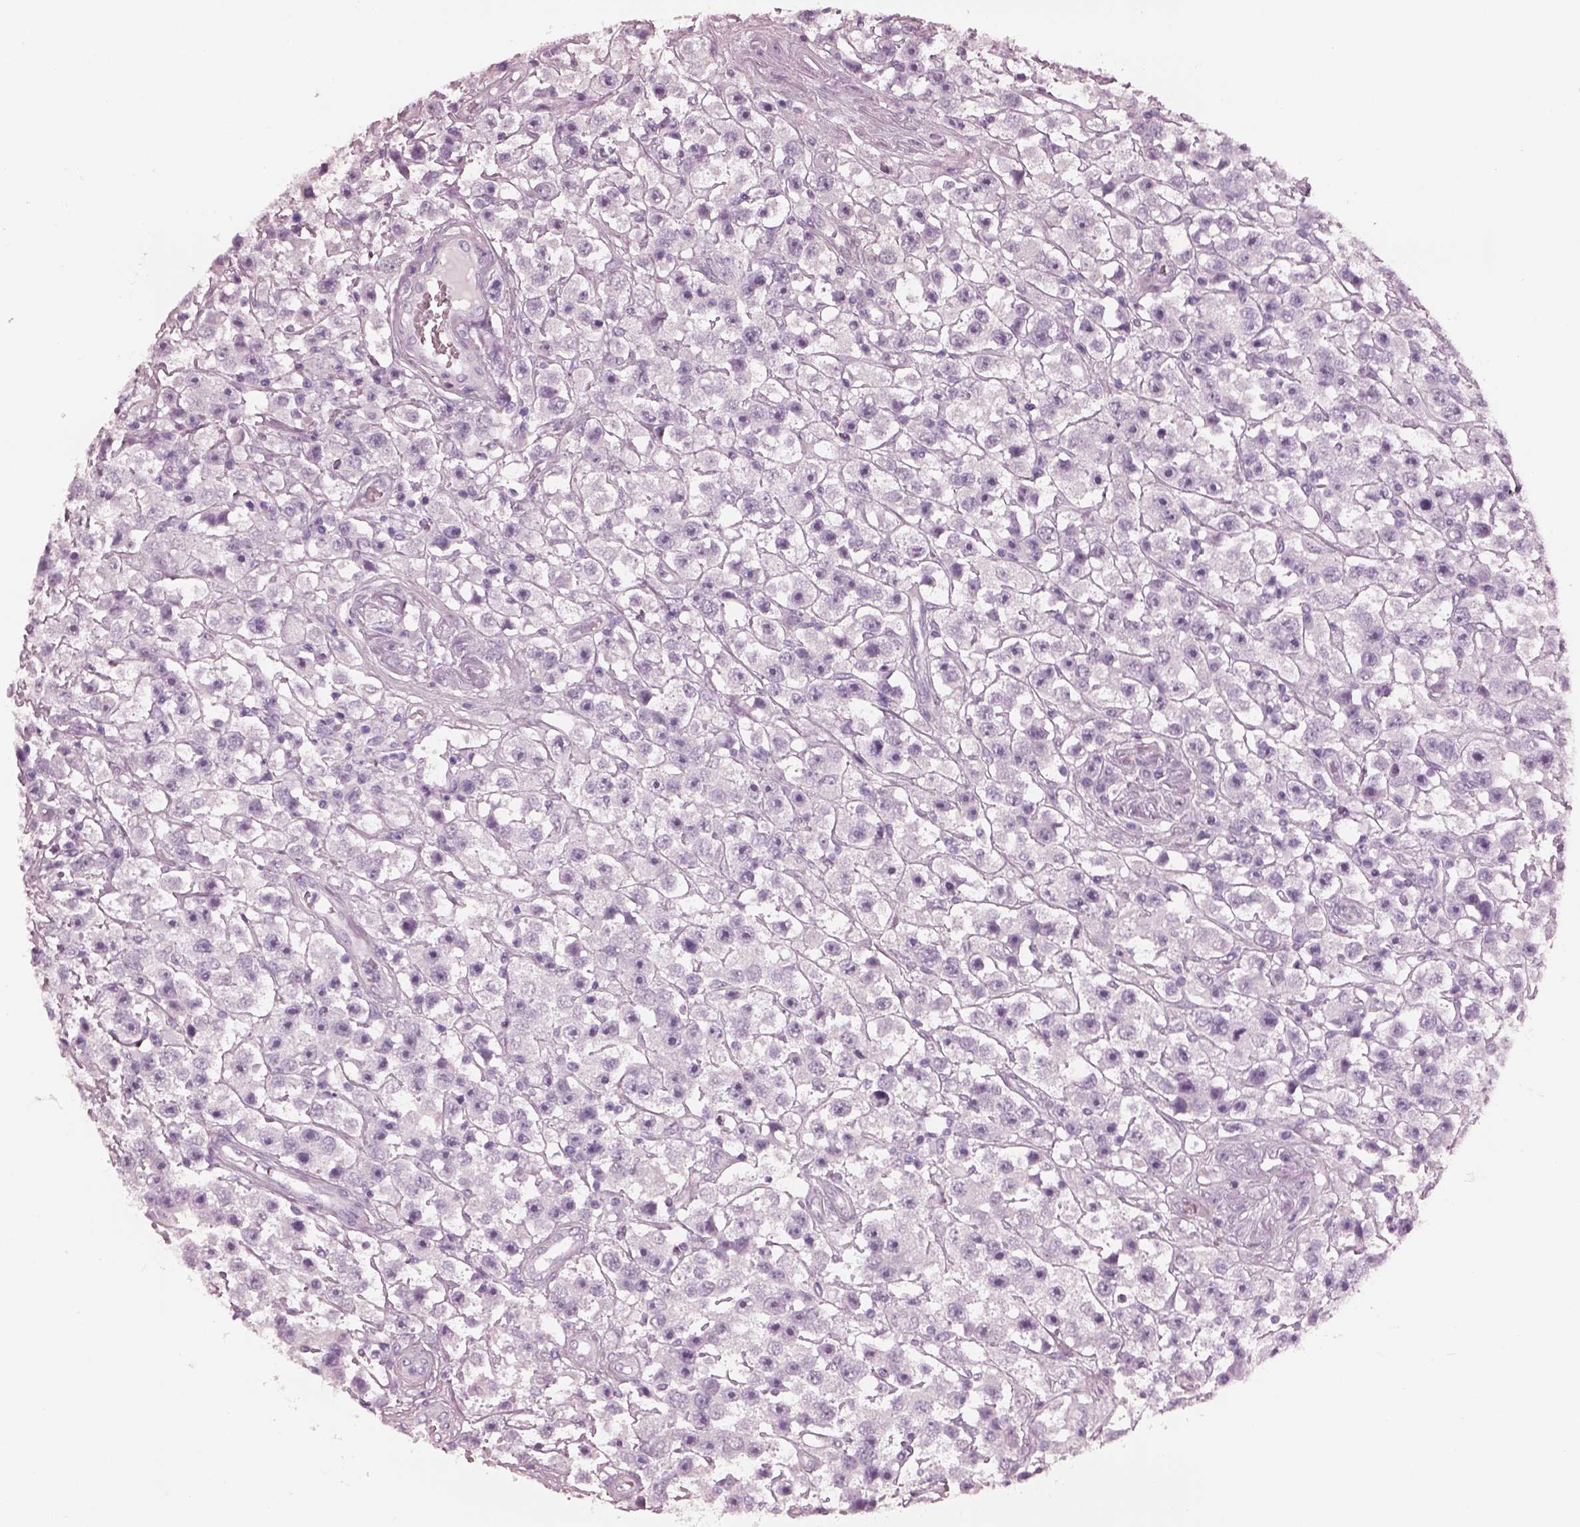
{"staining": {"intensity": "negative", "quantity": "none", "location": "none"}, "tissue": "testis cancer", "cell_type": "Tumor cells", "image_type": "cancer", "snomed": [{"axis": "morphology", "description": "Seminoma, NOS"}, {"axis": "topography", "description": "Testis"}], "caption": "Testis seminoma was stained to show a protein in brown. There is no significant staining in tumor cells. The staining was performed using DAB (3,3'-diaminobenzidine) to visualize the protein expression in brown, while the nuclei were stained in blue with hematoxylin (Magnification: 20x).", "gene": "FABP9", "patient": {"sex": "male", "age": 45}}